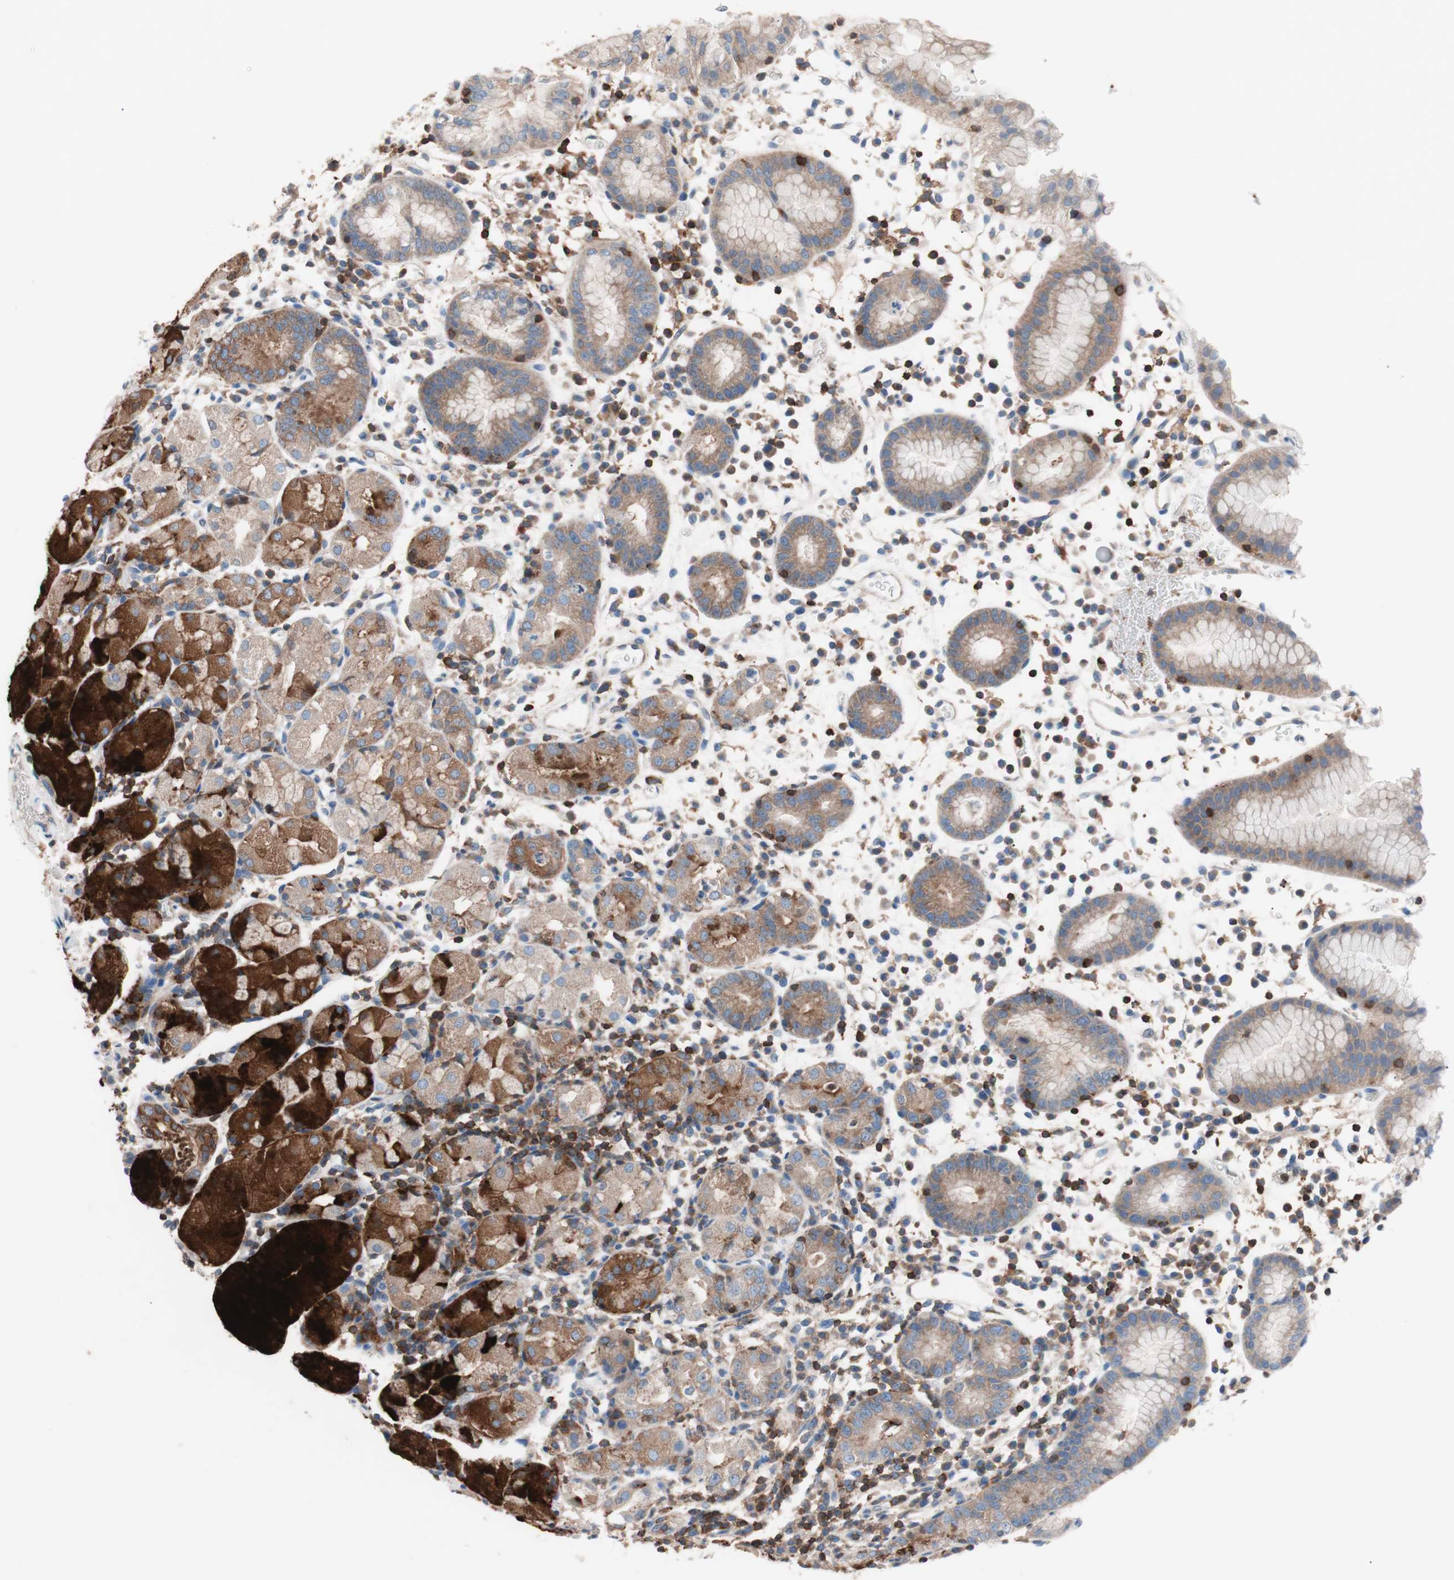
{"staining": {"intensity": "strong", "quantity": ">75%", "location": "cytoplasmic/membranous"}, "tissue": "stomach", "cell_type": "Glandular cells", "image_type": "normal", "snomed": [{"axis": "morphology", "description": "Normal tissue, NOS"}, {"axis": "topography", "description": "Stomach"}, {"axis": "topography", "description": "Stomach, lower"}], "caption": "The image demonstrates a brown stain indicating the presence of a protein in the cytoplasmic/membranous of glandular cells in stomach. The staining was performed using DAB (3,3'-diaminobenzidine), with brown indicating positive protein expression. Nuclei are stained blue with hematoxylin.", "gene": "PIK3R1", "patient": {"sex": "female", "age": 75}}